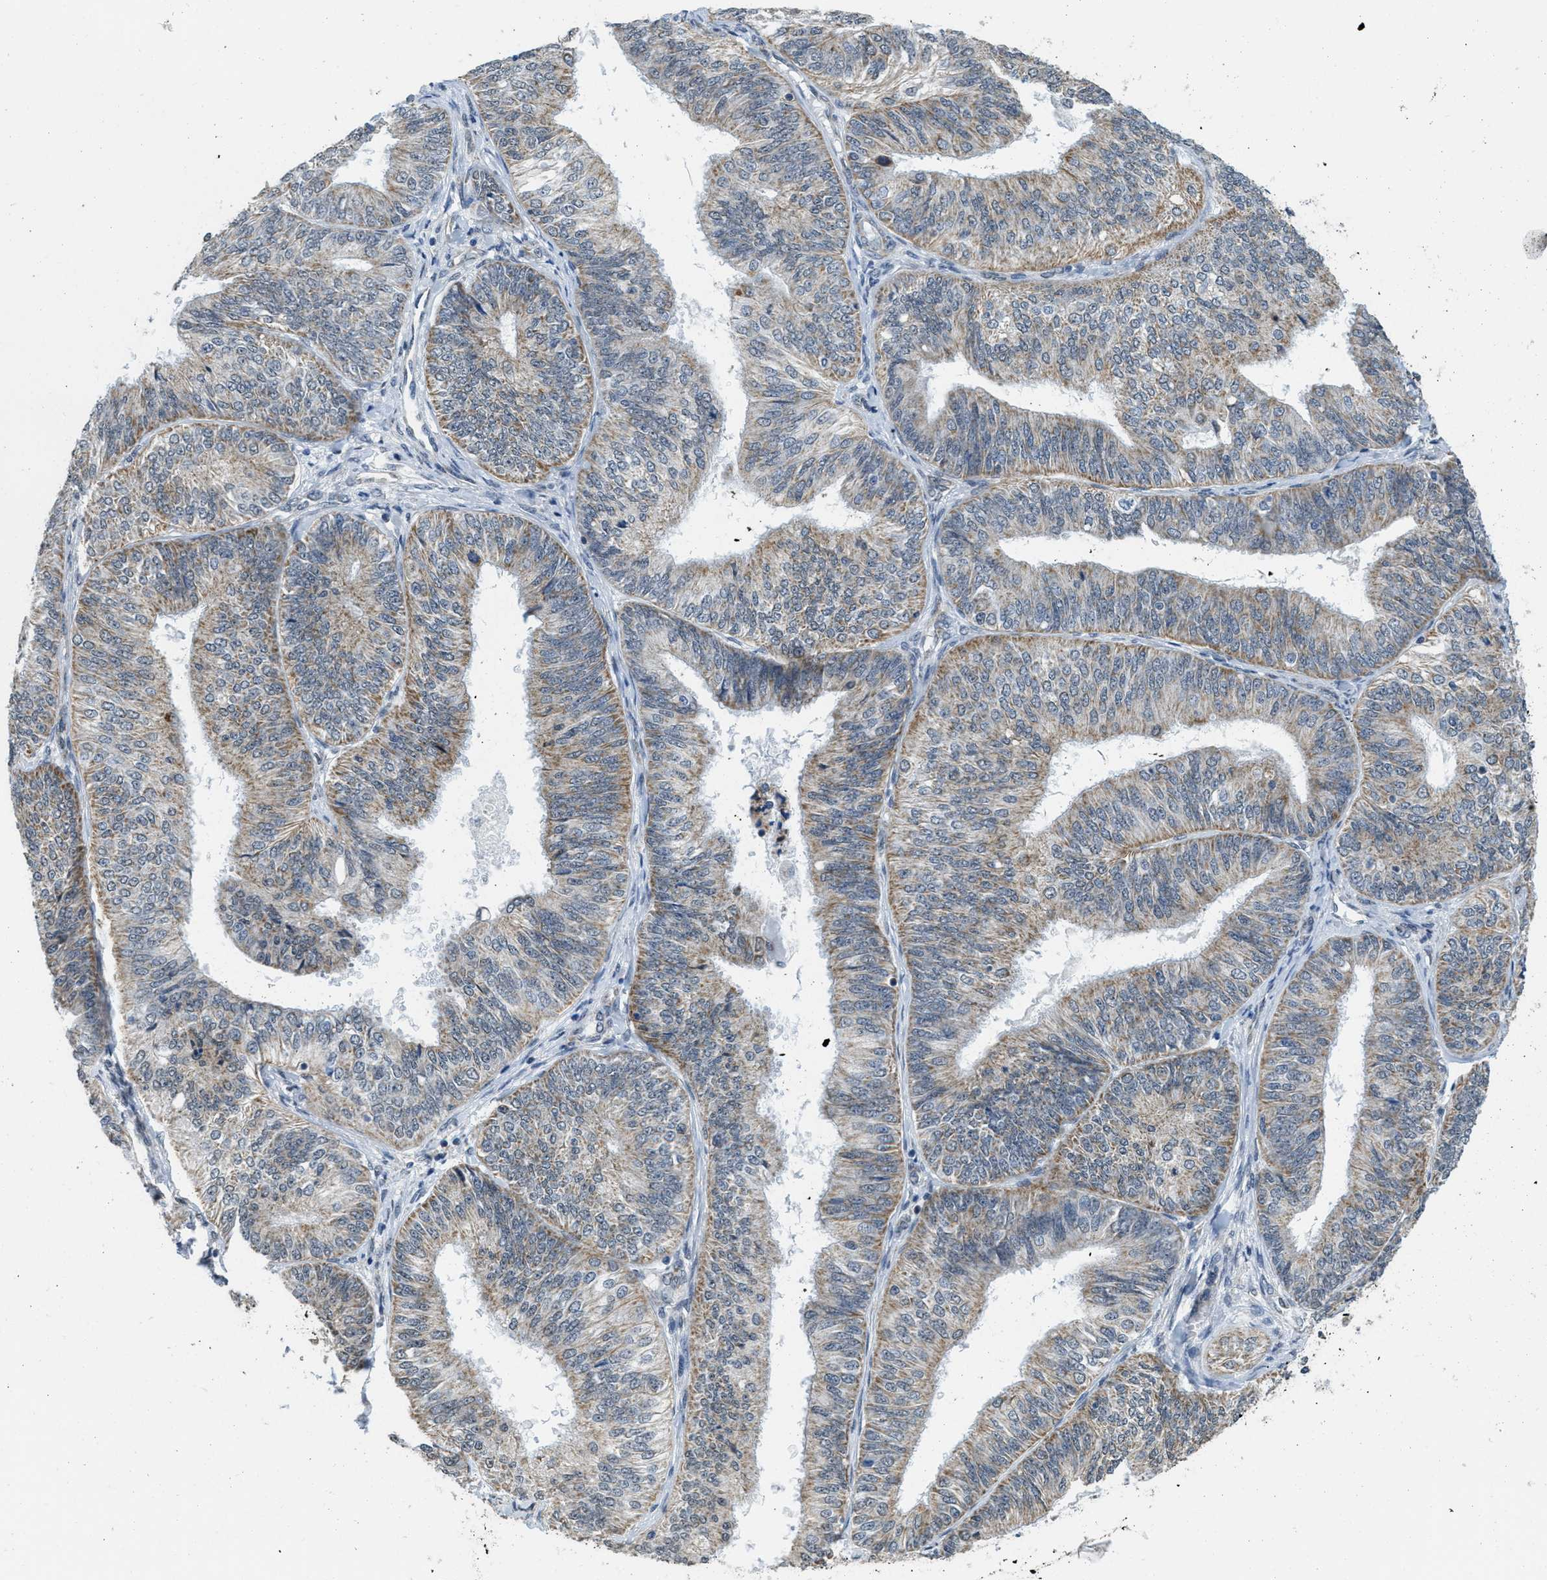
{"staining": {"intensity": "weak", "quantity": ">75%", "location": "cytoplasmic/membranous"}, "tissue": "endometrial cancer", "cell_type": "Tumor cells", "image_type": "cancer", "snomed": [{"axis": "morphology", "description": "Adenocarcinoma, NOS"}, {"axis": "topography", "description": "Endometrium"}], "caption": "Immunohistochemical staining of endometrial cancer displays weak cytoplasmic/membranous protein staining in approximately >75% of tumor cells. (DAB IHC, brown staining for protein, blue staining for nuclei).", "gene": "TOMM70", "patient": {"sex": "female", "age": 58}}